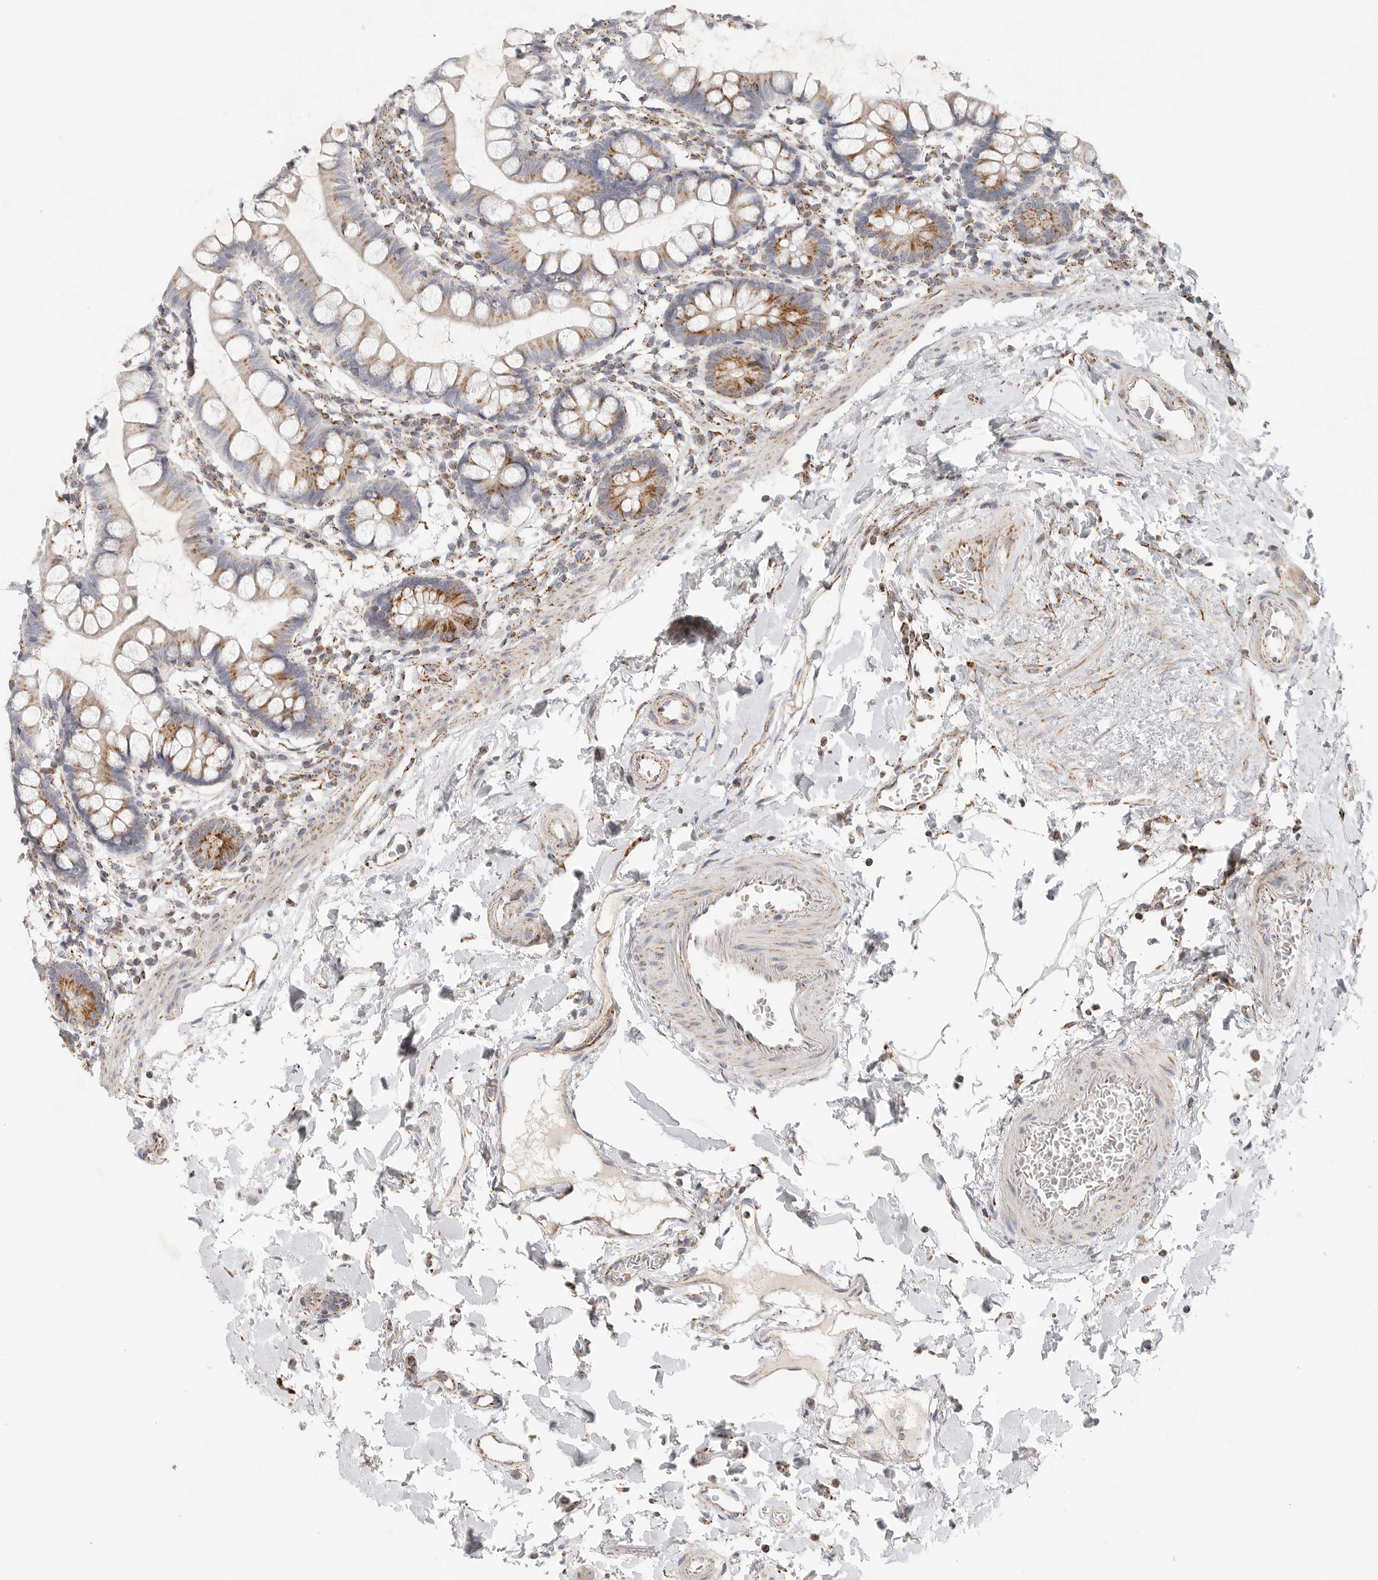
{"staining": {"intensity": "moderate", "quantity": ">75%", "location": "cytoplasmic/membranous"}, "tissue": "small intestine", "cell_type": "Glandular cells", "image_type": "normal", "snomed": [{"axis": "morphology", "description": "Normal tissue, NOS"}, {"axis": "topography", "description": "Small intestine"}], "caption": "IHC micrograph of benign small intestine: small intestine stained using IHC shows medium levels of moderate protein expression localized specifically in the cytoplasmic/membranous of glandular cells, appearing as a cytoplasmic/membranous brown color.", "gene": "SLC25A26", "patient": {"sex": "female", "age": 84}}